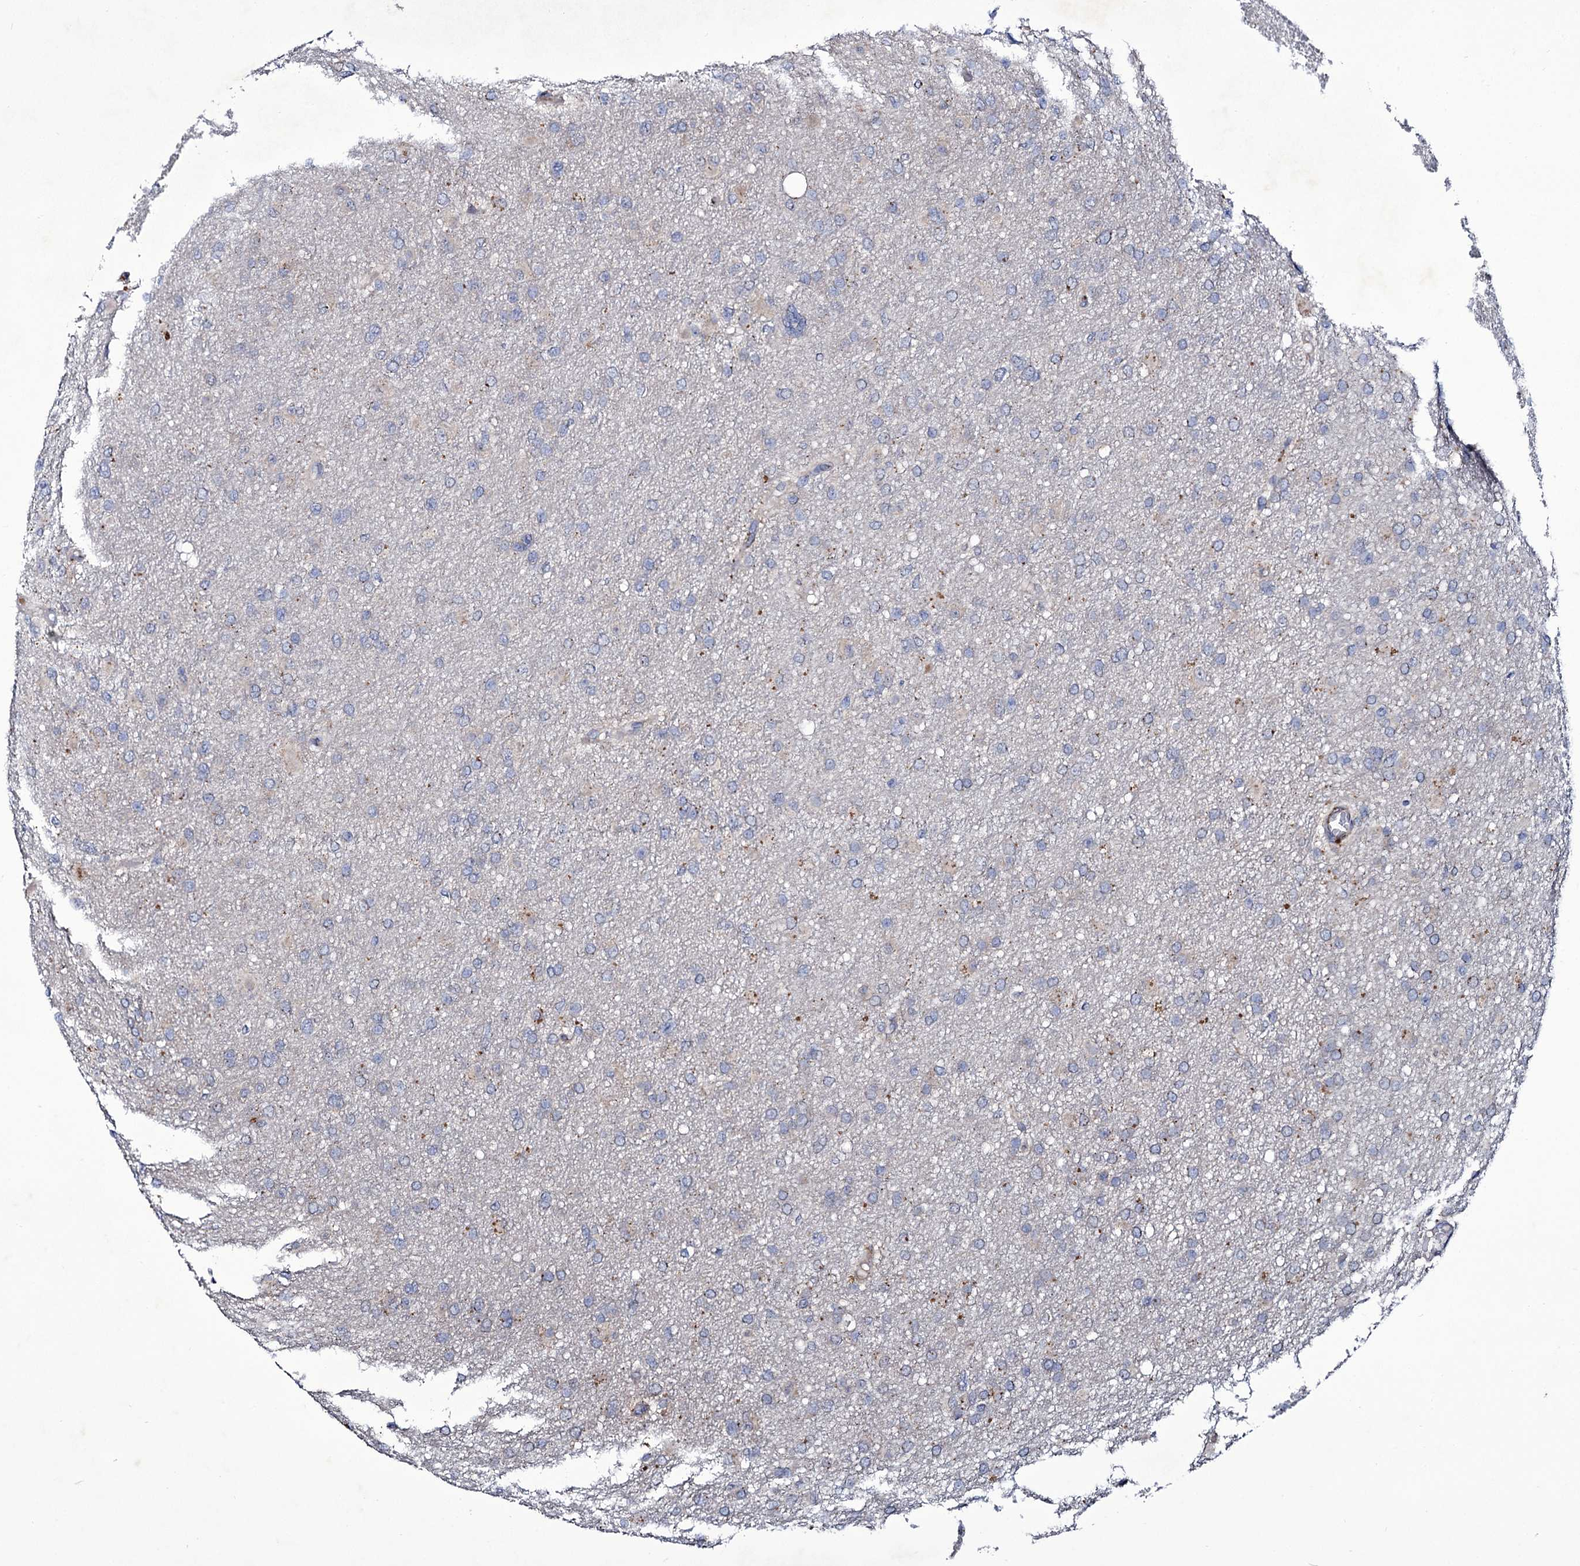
{"staining": {"intensity": "negative", "quantity": "none", "location": "none"}, "tissue": "glioma", "cell_type": "Tumor cells", "image_type": "cancer", "snomed": [{"axis": "morphology", "description": "Glioma, malignant, High grade"}, {"axis": "topography", "description": "Cerebral cortex"}], "caption": "Immunohistochemistry (IHC) image of neoplastic tissue: human glioma stained with DAB shows no significant protein expression in tumor cells.", "gene": "TUBGCP5", "patient": {"sex": "female", "age": 36}}